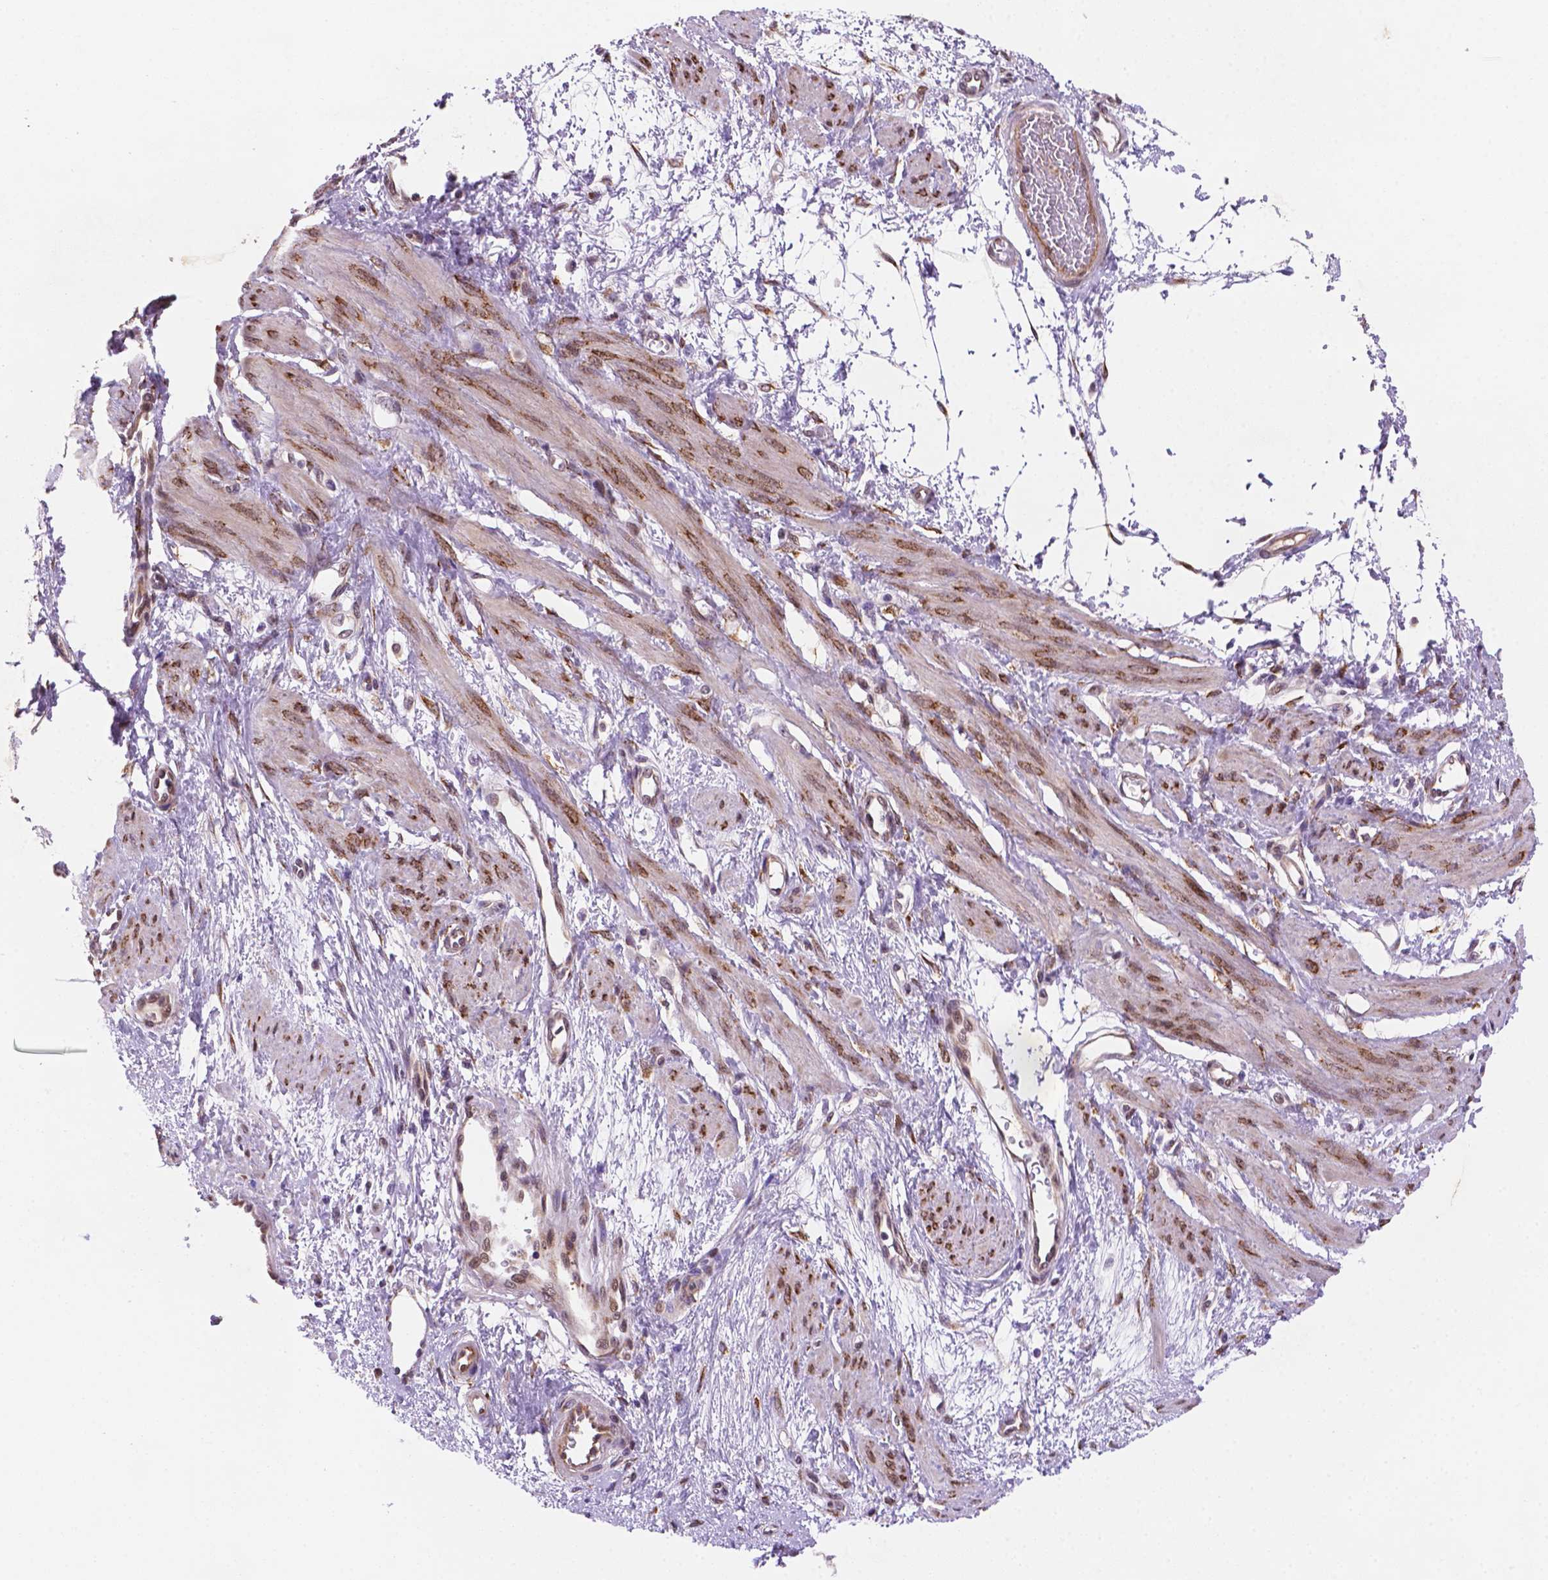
{"staining": {"intensity": "moderate", "quantity": ">75%", "location": "cytoplasmic/membranous,nuclear"}, "tissue": "smooth muscle", "cell_type": "Smooth muscle cells", "image_type": "normal", "snomed": [{"axis": "morphology", "description": "Normal tissue, NOS"}, {"axis": "topography", "description": "Smooth muscle"}, {"axis": "topography", "description": "Uterus"}], "caption": "Immunohistochemistry photomicrograph of normal smooth muscle: human smooth muscle stained using immunohistochemistry (IHC) demonstrates medium levels of moderate protein expression localized specifically in the cytoplasmic/membranous,nuclear of smooth muscle cells, appearing as a cytoplasmic/membranous,nuclear brown color.", "gene": "FNIP1", "patient": {"sex": "female", "age": 39}}